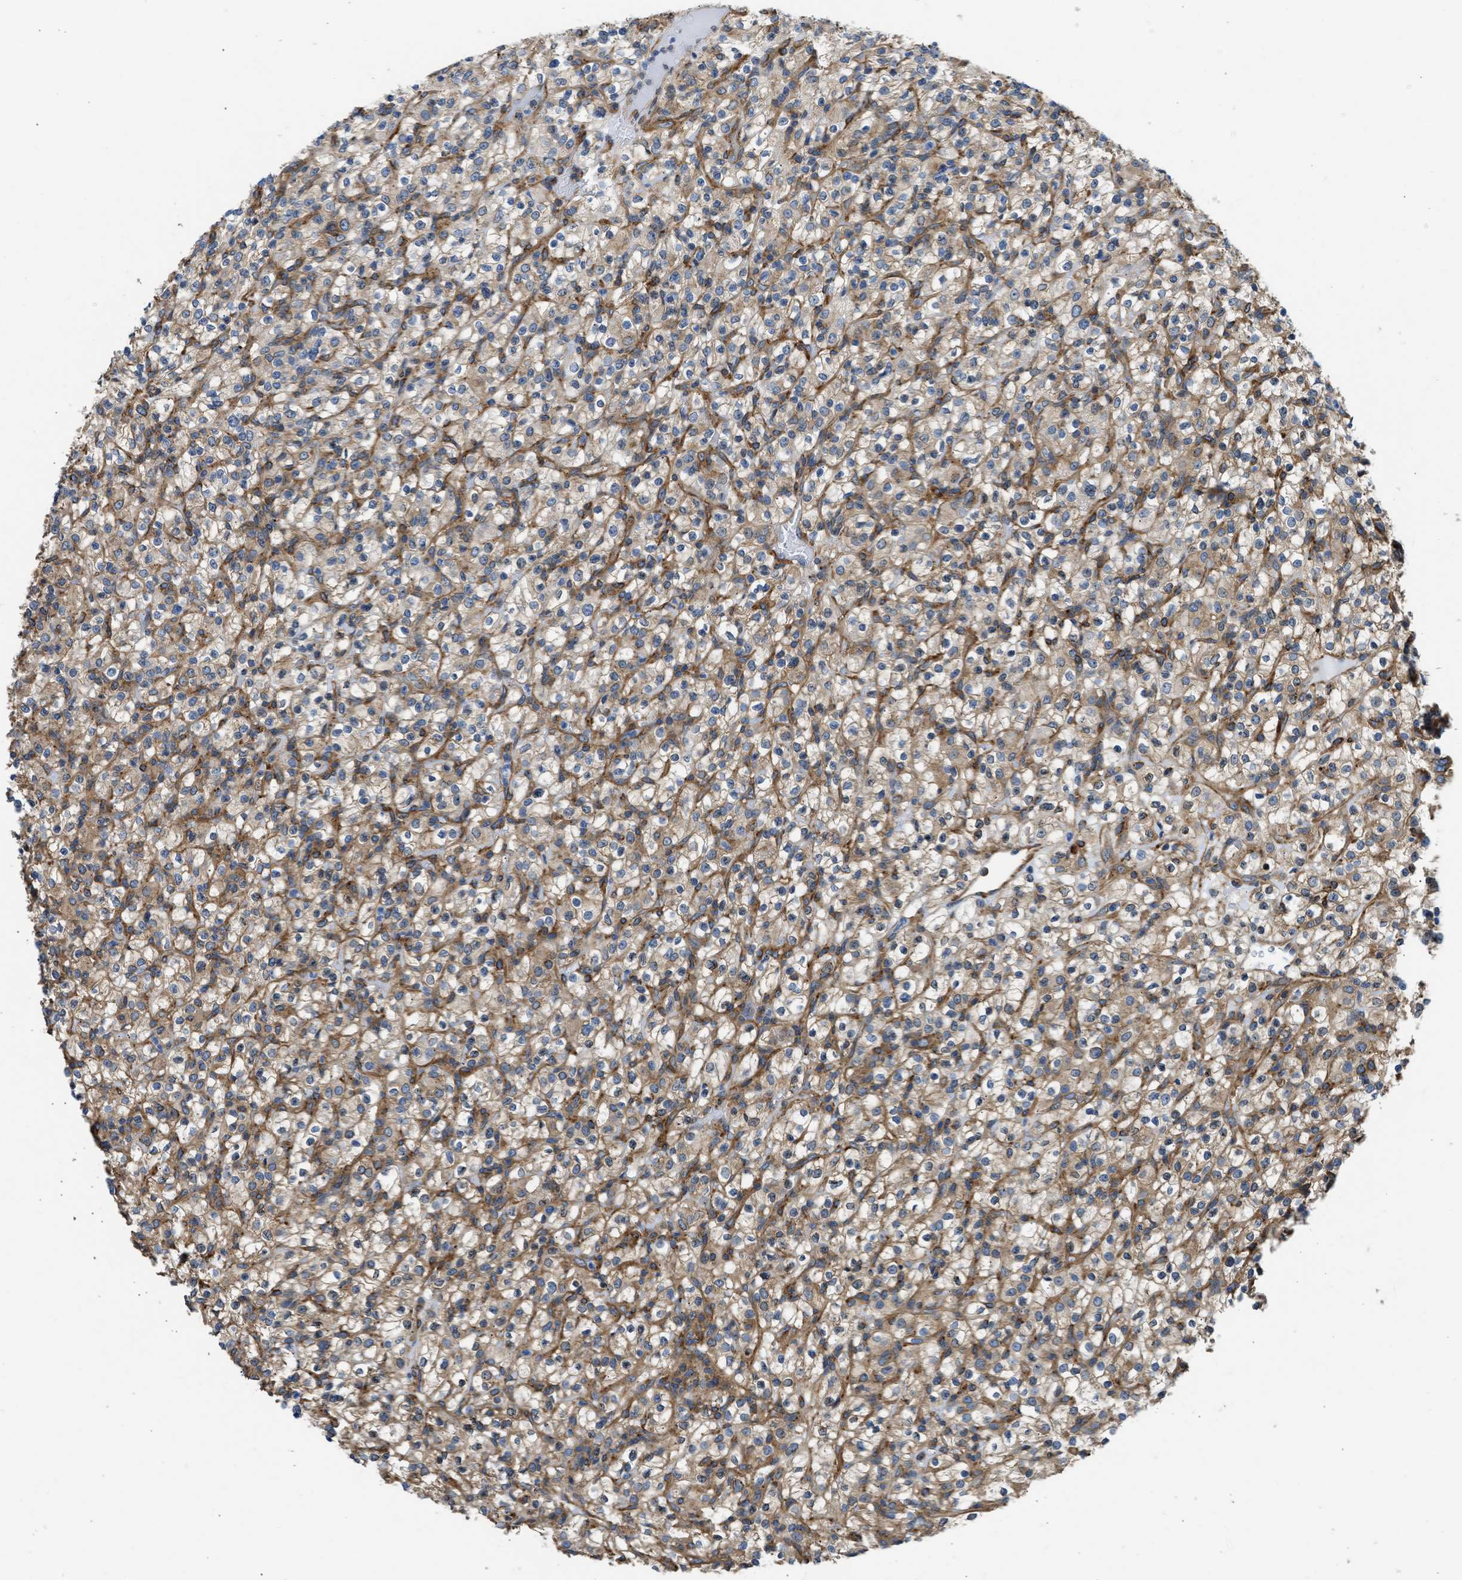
{"staining": {"intensity": "moderate", "quantity": ">75%", "location": "cytoplasmic/membranous"}, "tissue": "renal cancer", "cell_type": "Tumor cells", "image_type": "cancer", "snomed": [{"axis": "morphology", "description": "Normal tissue, NOS"}, {"axis": "morphology", "description": "Adenocarcinoma, NOS"}, {"axis": "topography", "description": "Kidney"}], "caption": "Renal adenocarcinoma stained for a protein demonstrates moderate cytoplasmic/membranous positivity in tumor cells.", "gene": "SEPTIN2", "patient": {"sex": "female", "age": 72}}